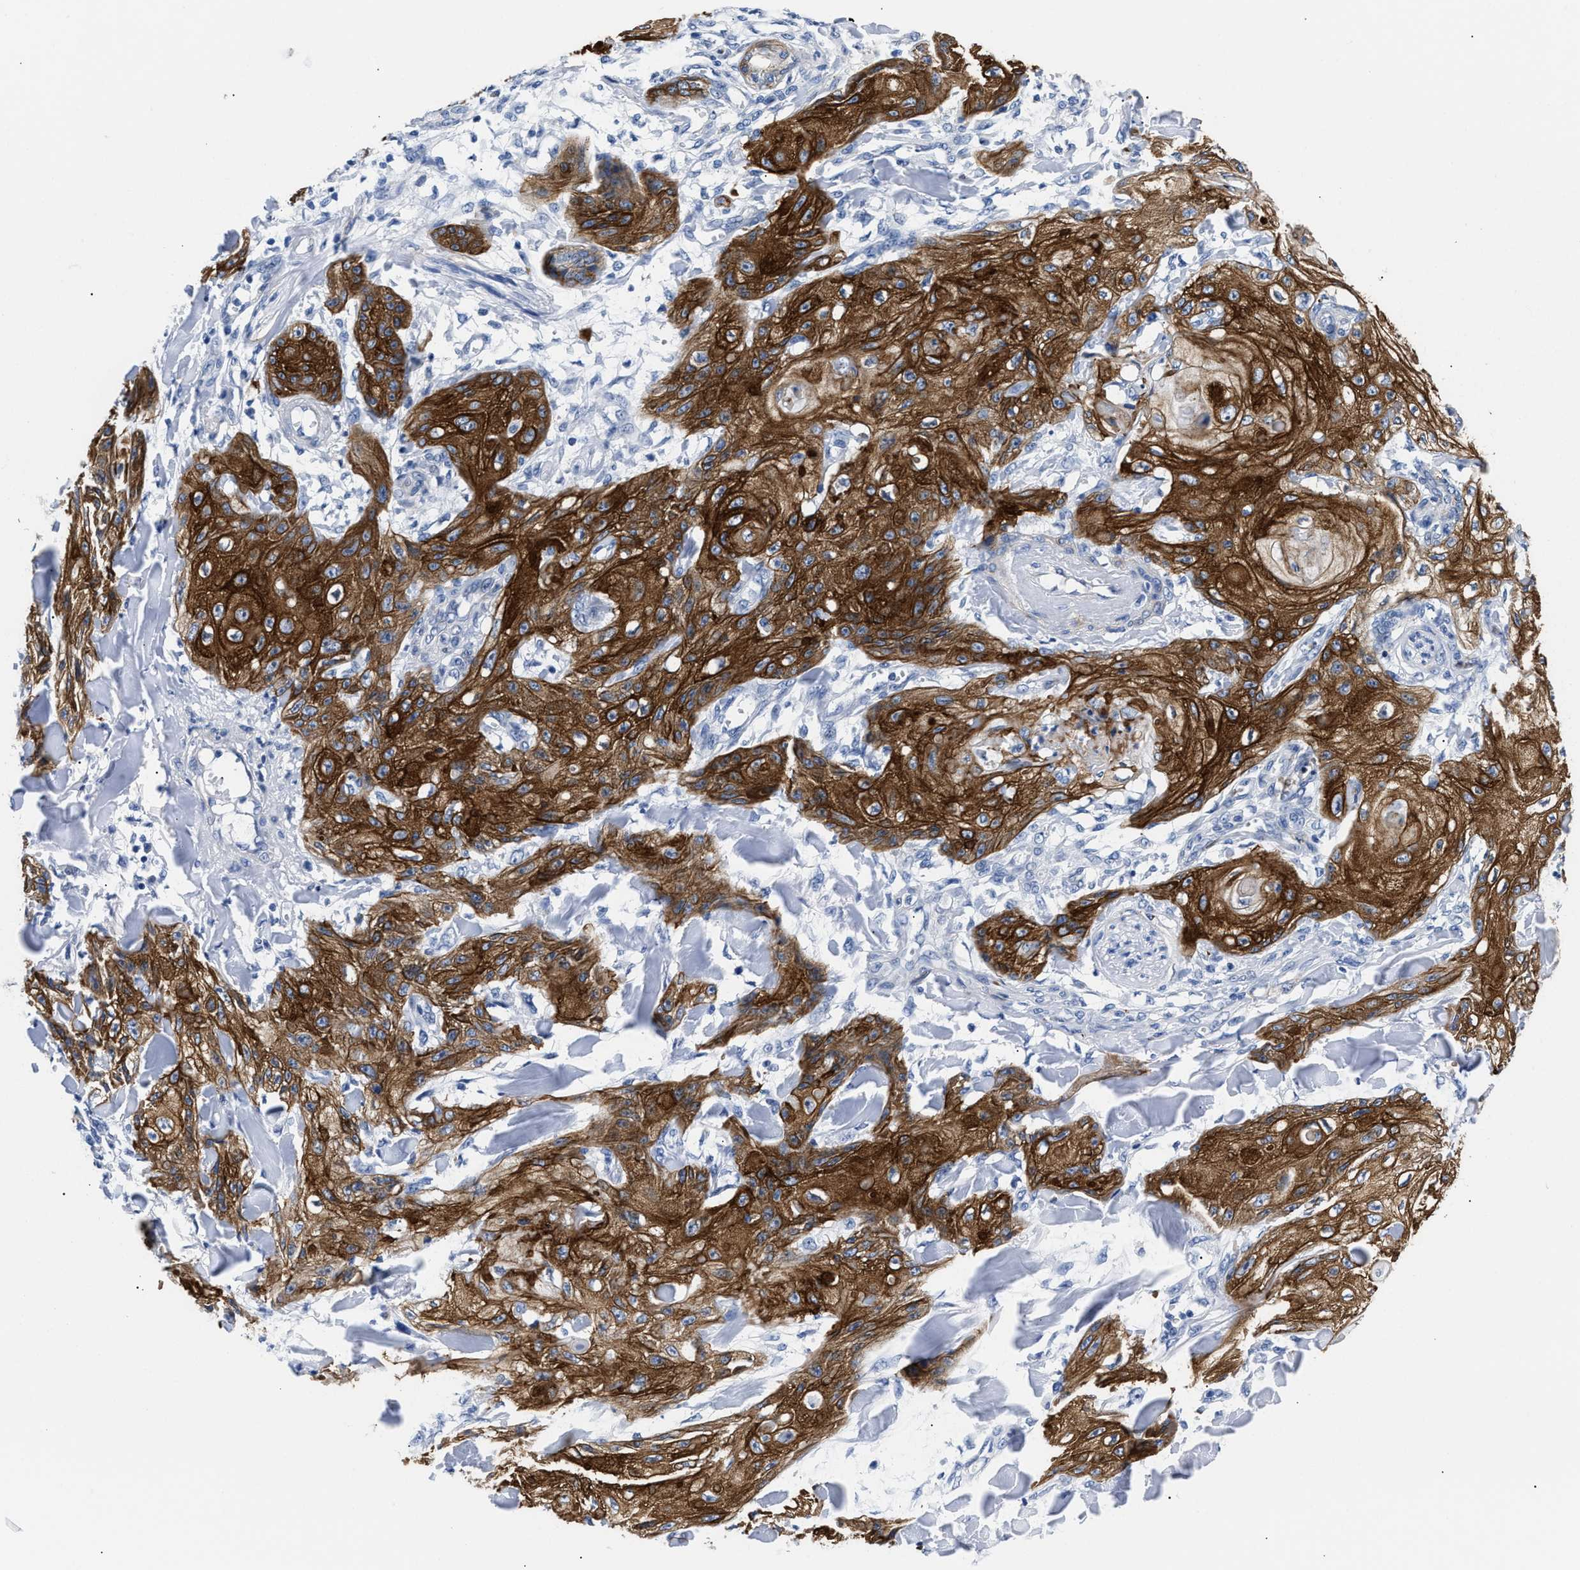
{"staining": {"intensity": "strong", "quantity": ">75%", "location": "cytoplasmic/membranous"}, "tissue": "skin cancer", "cell_type": "Tumor cells", "image_type": "cancer", "snomed": [{"axis": "morphology", "description": "Squamous cell carcinoma, NOS"}, {"axis": "topography", "description": "Skin"}], "caption": "Strong cytoplasmic/membranous protein positivity is appreciated in approximately >75% of tumor cells in skin squamous cell carcinoma.", "gene": "TRIM29", "patient": {"sex": "male", "age": 74}}